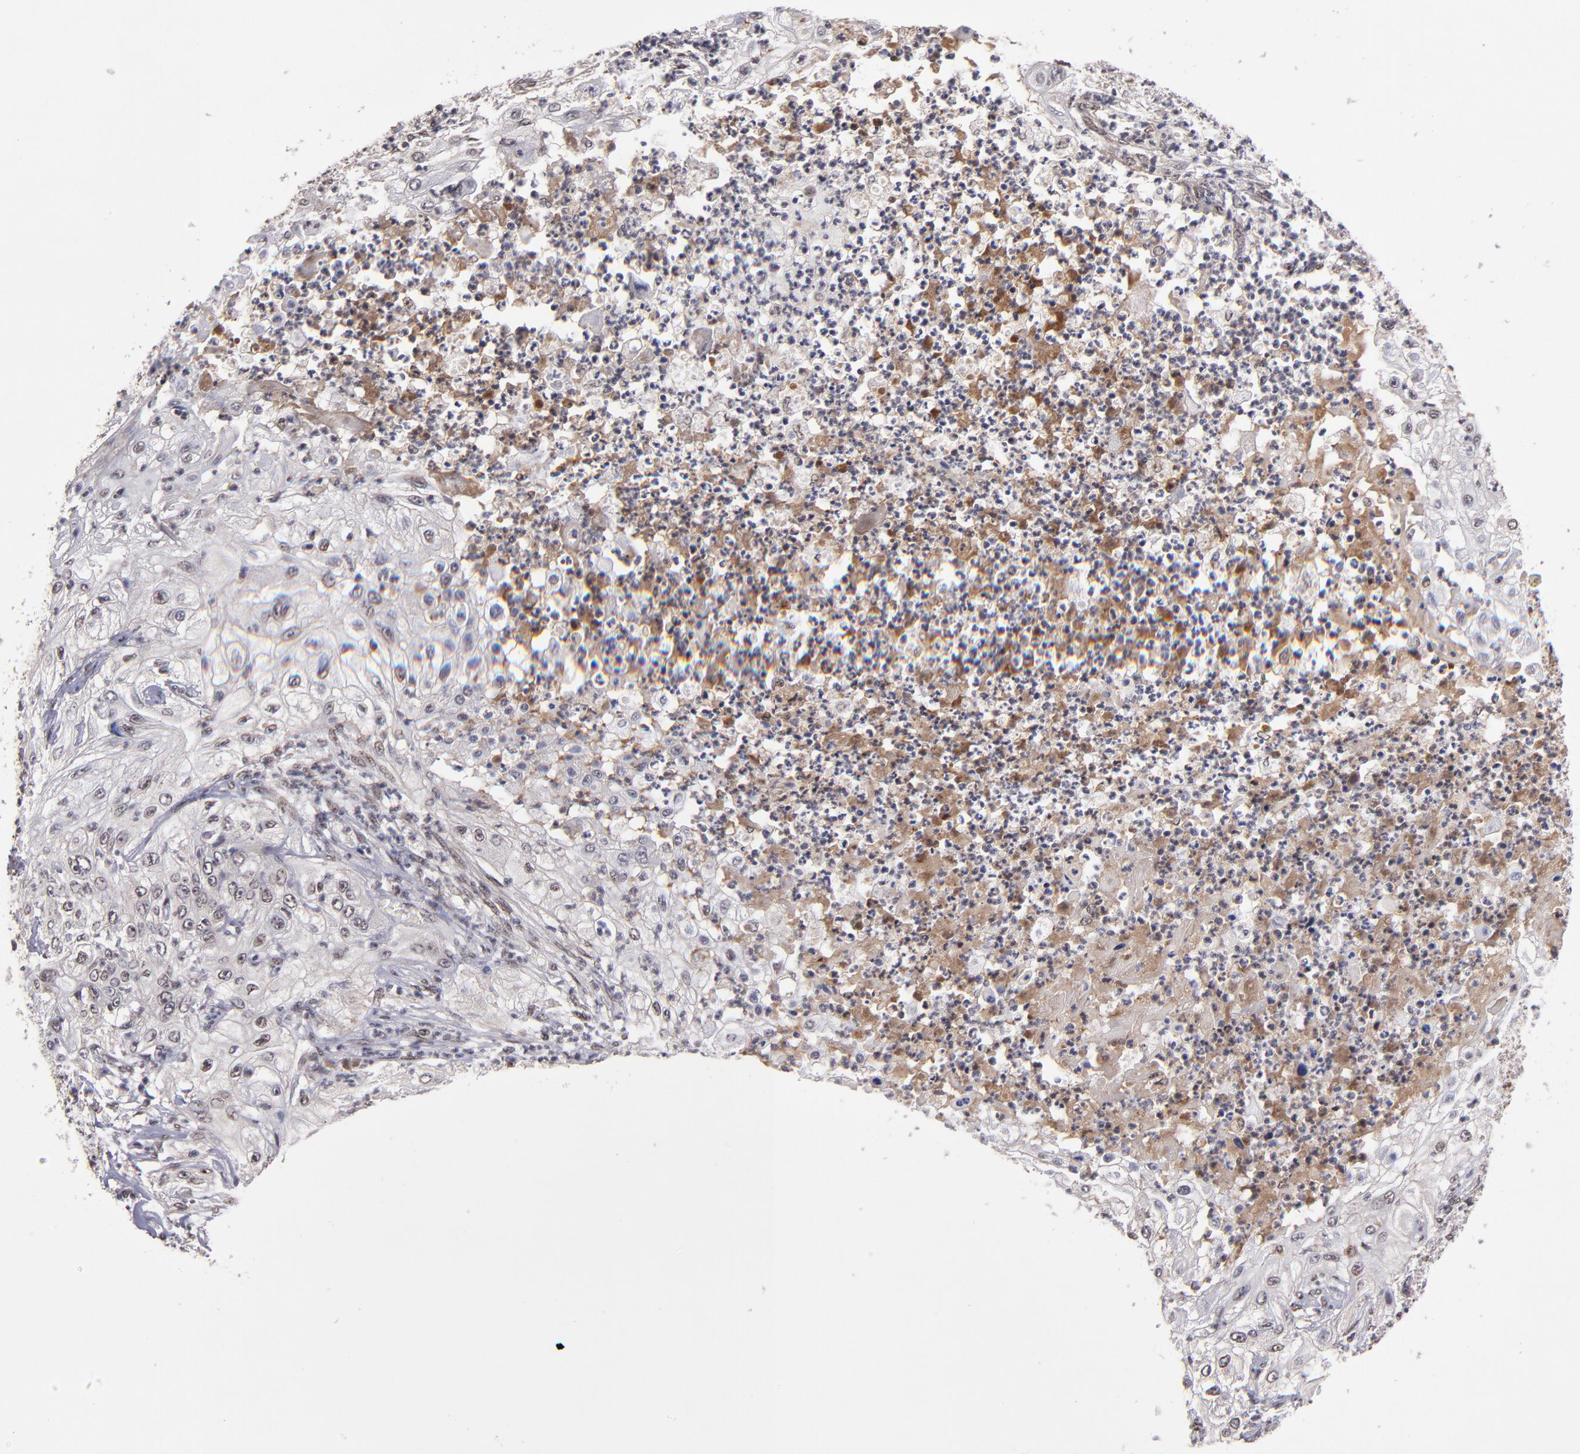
{"staining": {"intensity": "moderate", "quantity": "25%-75%", "location": "nuclear"}, "tissue": "lung cancer", "cell_type": "Tumor cells", "image_type": "cancer", "snomed": [{"axis": "morphology", "description": "Inflammation, NOS"}, {"axis": "morphology", "description": "Squamous cell carcinoma, NOS"}, {"axis": "topography", "description": "Lymph node"}, {"axis": "topography", "description": "Soft tissue"}, {"axis": "topography", "description": "Lung"}], "caption": "There is medium levels of moderate nuclear expression in tumor cells of lung squamous cell carcinoma, as demonstrated by immunohistochemical staining (brown color).", "gene": "EP300", "patient": {"sex": "male", "age": 66}}